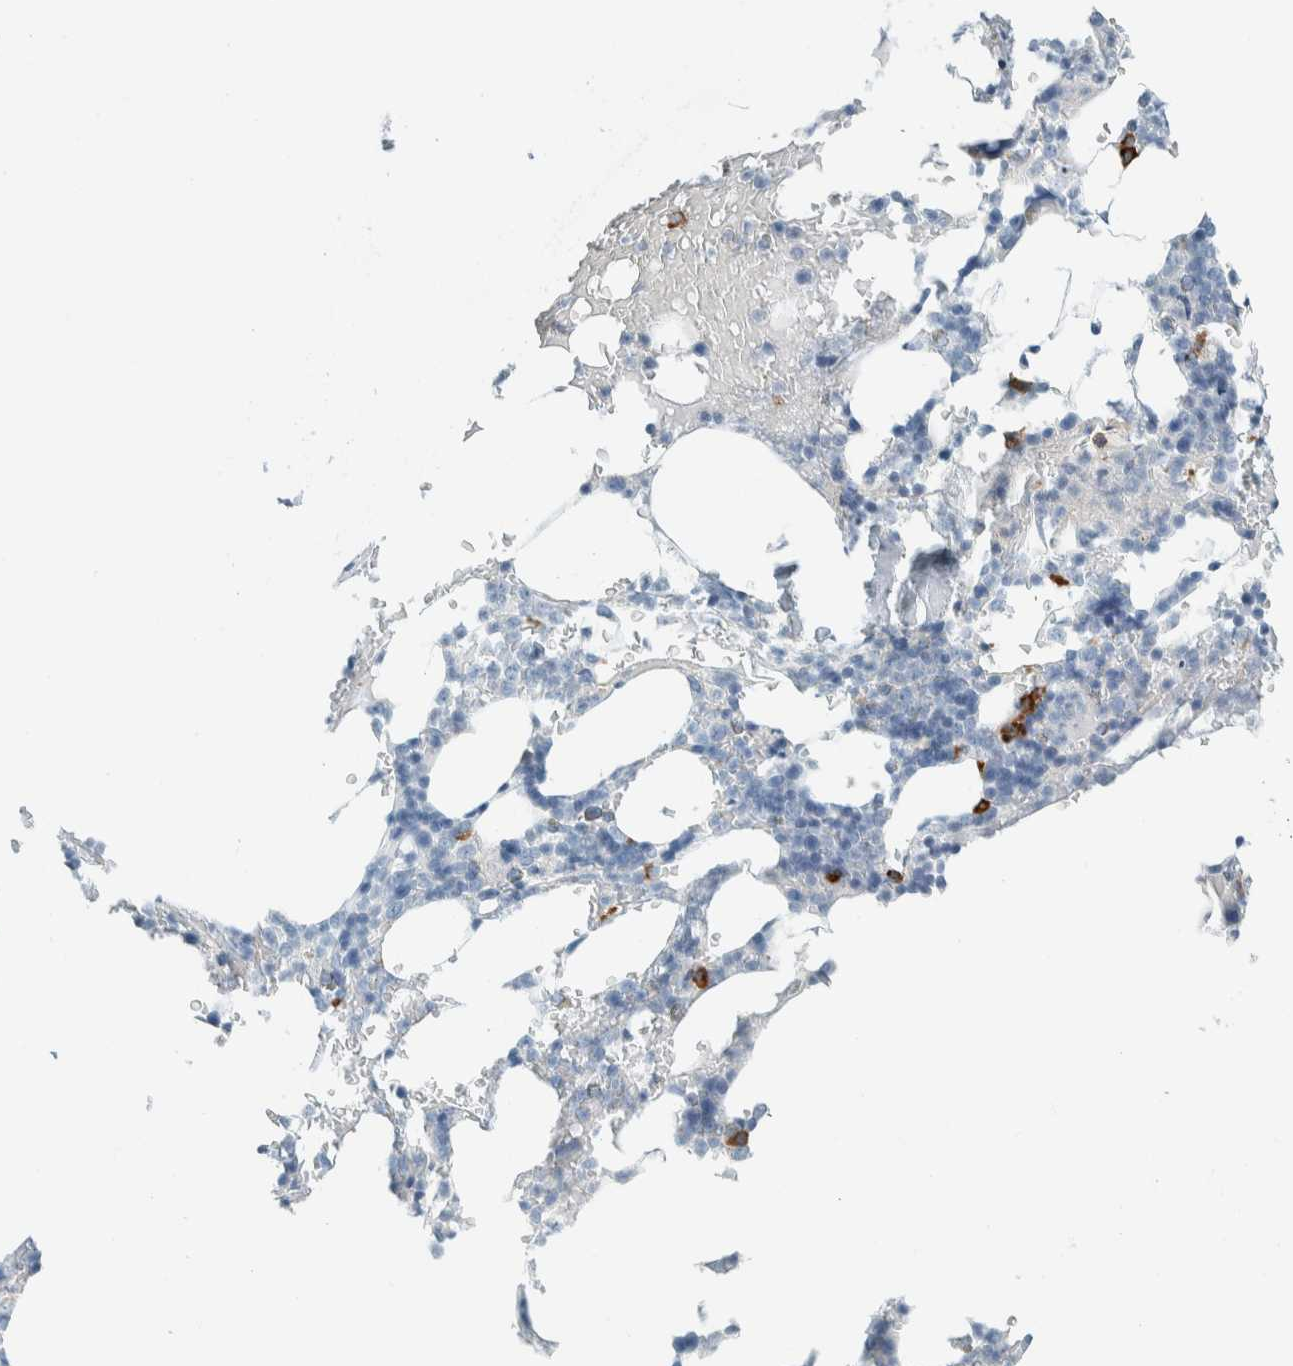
{"staining": {"intensity": "strong", "quantity": "<25%", "location": "cytoplasmic/membranous"}, "tissue": "bone marrow", "cell_type": "Hematopoietic cells", "image_type": "normal", "snomed": [{"axis": "morphology", "description": "Normal tissue, NOS"}, {"axis": "topography", "description": "Bone marrow"}], "caption": "This image displays immunohistochemistry staining of normal bone marrow, with medium strong cytoplasmic/membranous expression in approximately <25% of hematopoietic cells.", "gene": "ARHGAP27", "patient": {"sex": "female", "age": 81}}